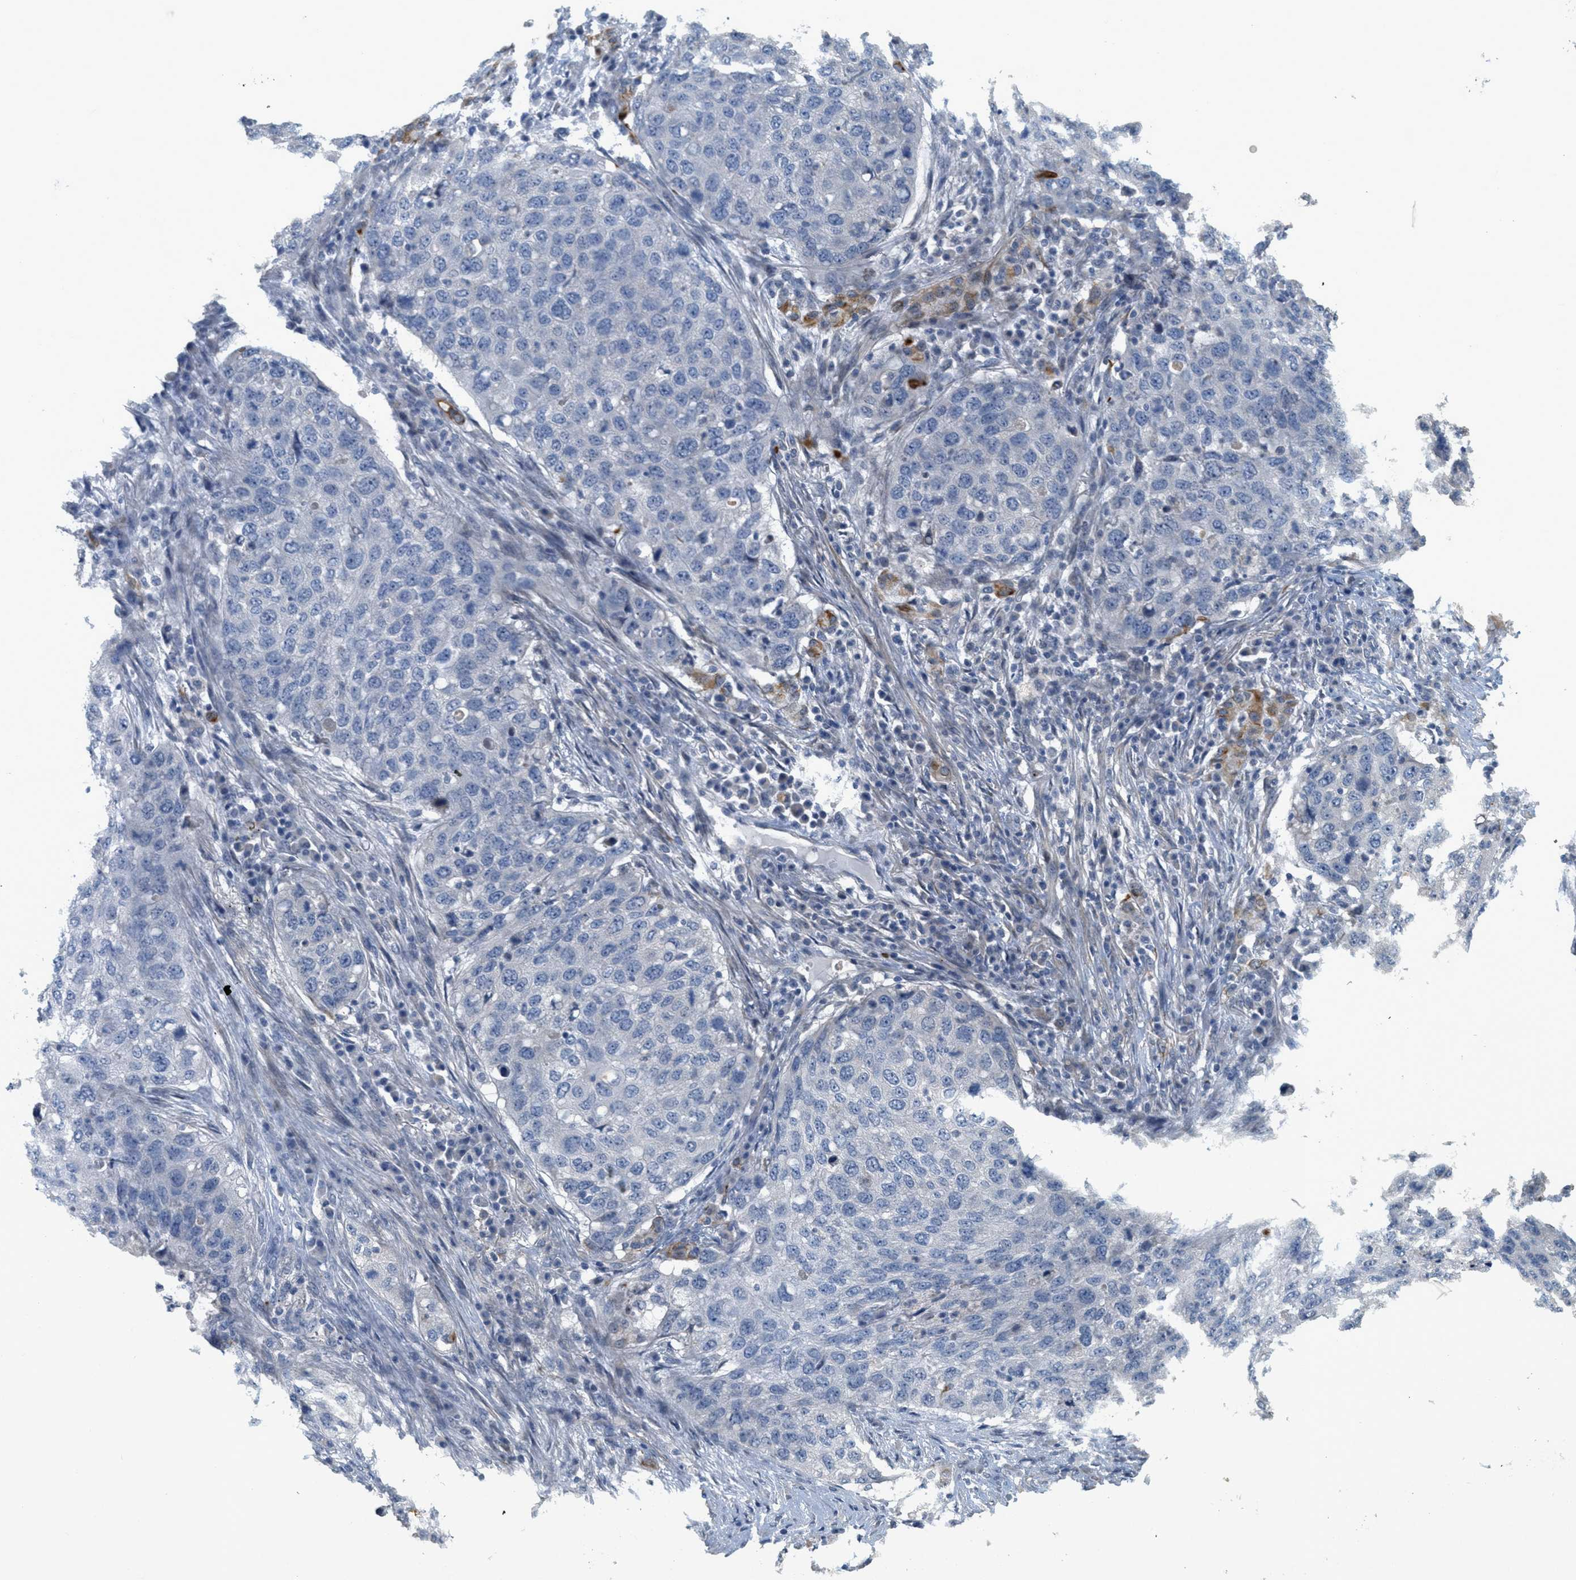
{"staining": {"intensity": "negative", "quantity": "none", "location": "none"}, "tissue": "lung cancer", "cell_type": "Tumor cells", "image_type": "cancer", "snomed": [{"axis": "morphology", "description": "Squamous cell carcinoma, NOS"}, {"axis": "topography", "description": "Lung"}], "caption": "The IHC micrograph has no significant positivity in tumor cells of lung cancer tissue. Brightfield microscopy of immunohistochemistry stained with DAB (brown) and hematoxylin (blue), captured at high magnification.", "gene": "MRS2", "patient": {"sex": "female", "age": 63}}